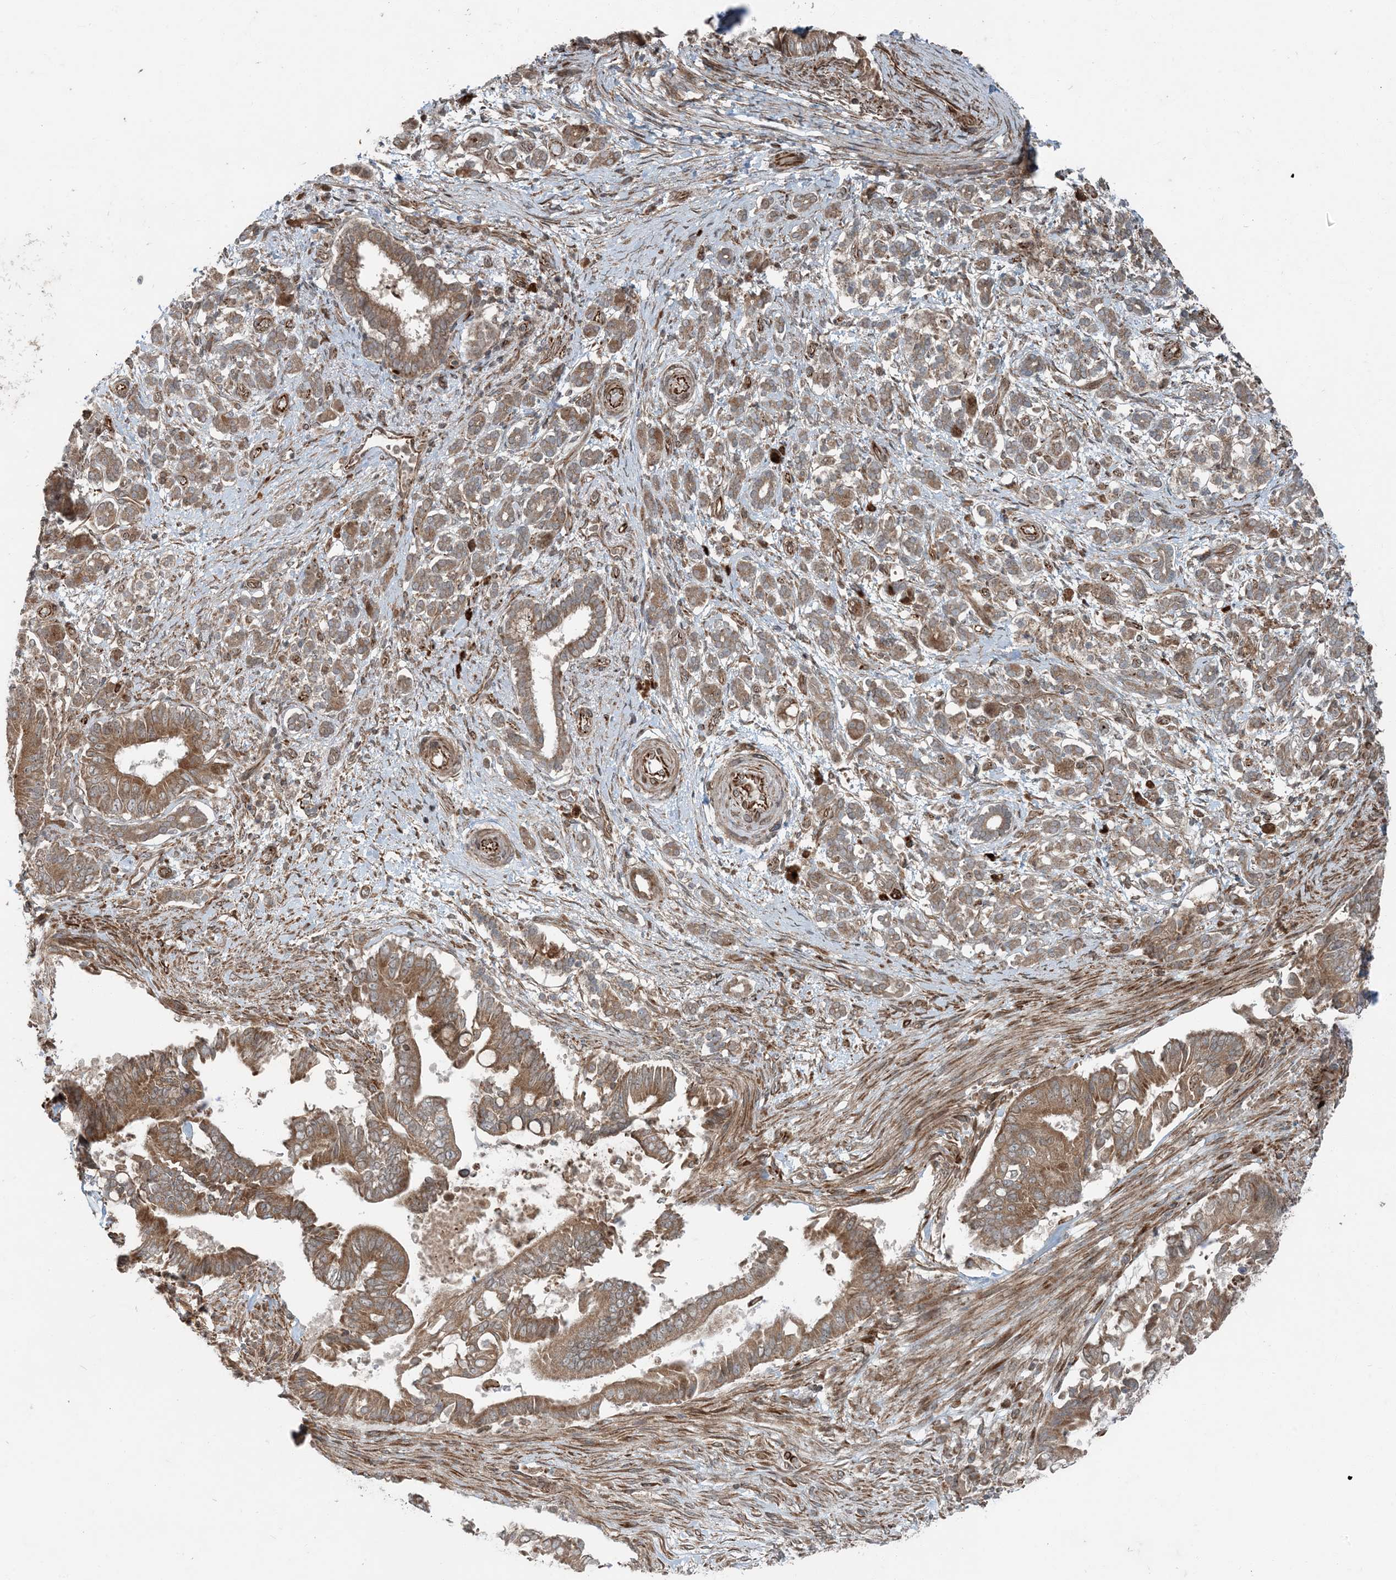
{"staining": {"intensity": "moderate", "quantity": ">75%", "location": "cytoplasmic/membranous"}, "tissue": "pancreatic cancer", "cell_type": "Tumor cells", "image_type": "cancer", "snomed": [{"axis": "morphology", "description": "Adenocarcinoma, NOS"}, {"axis": "topography", "description": "Pancreas"}], "caption": "Immunohistochemical staining of pancreatic adenocarcinoma displays medium levels of moderate cytoplasmic/membranous protein staining in about >75% of tumor cells.", "gene": "EDEM2", "patient": {"sex": "male", "age": 68}}